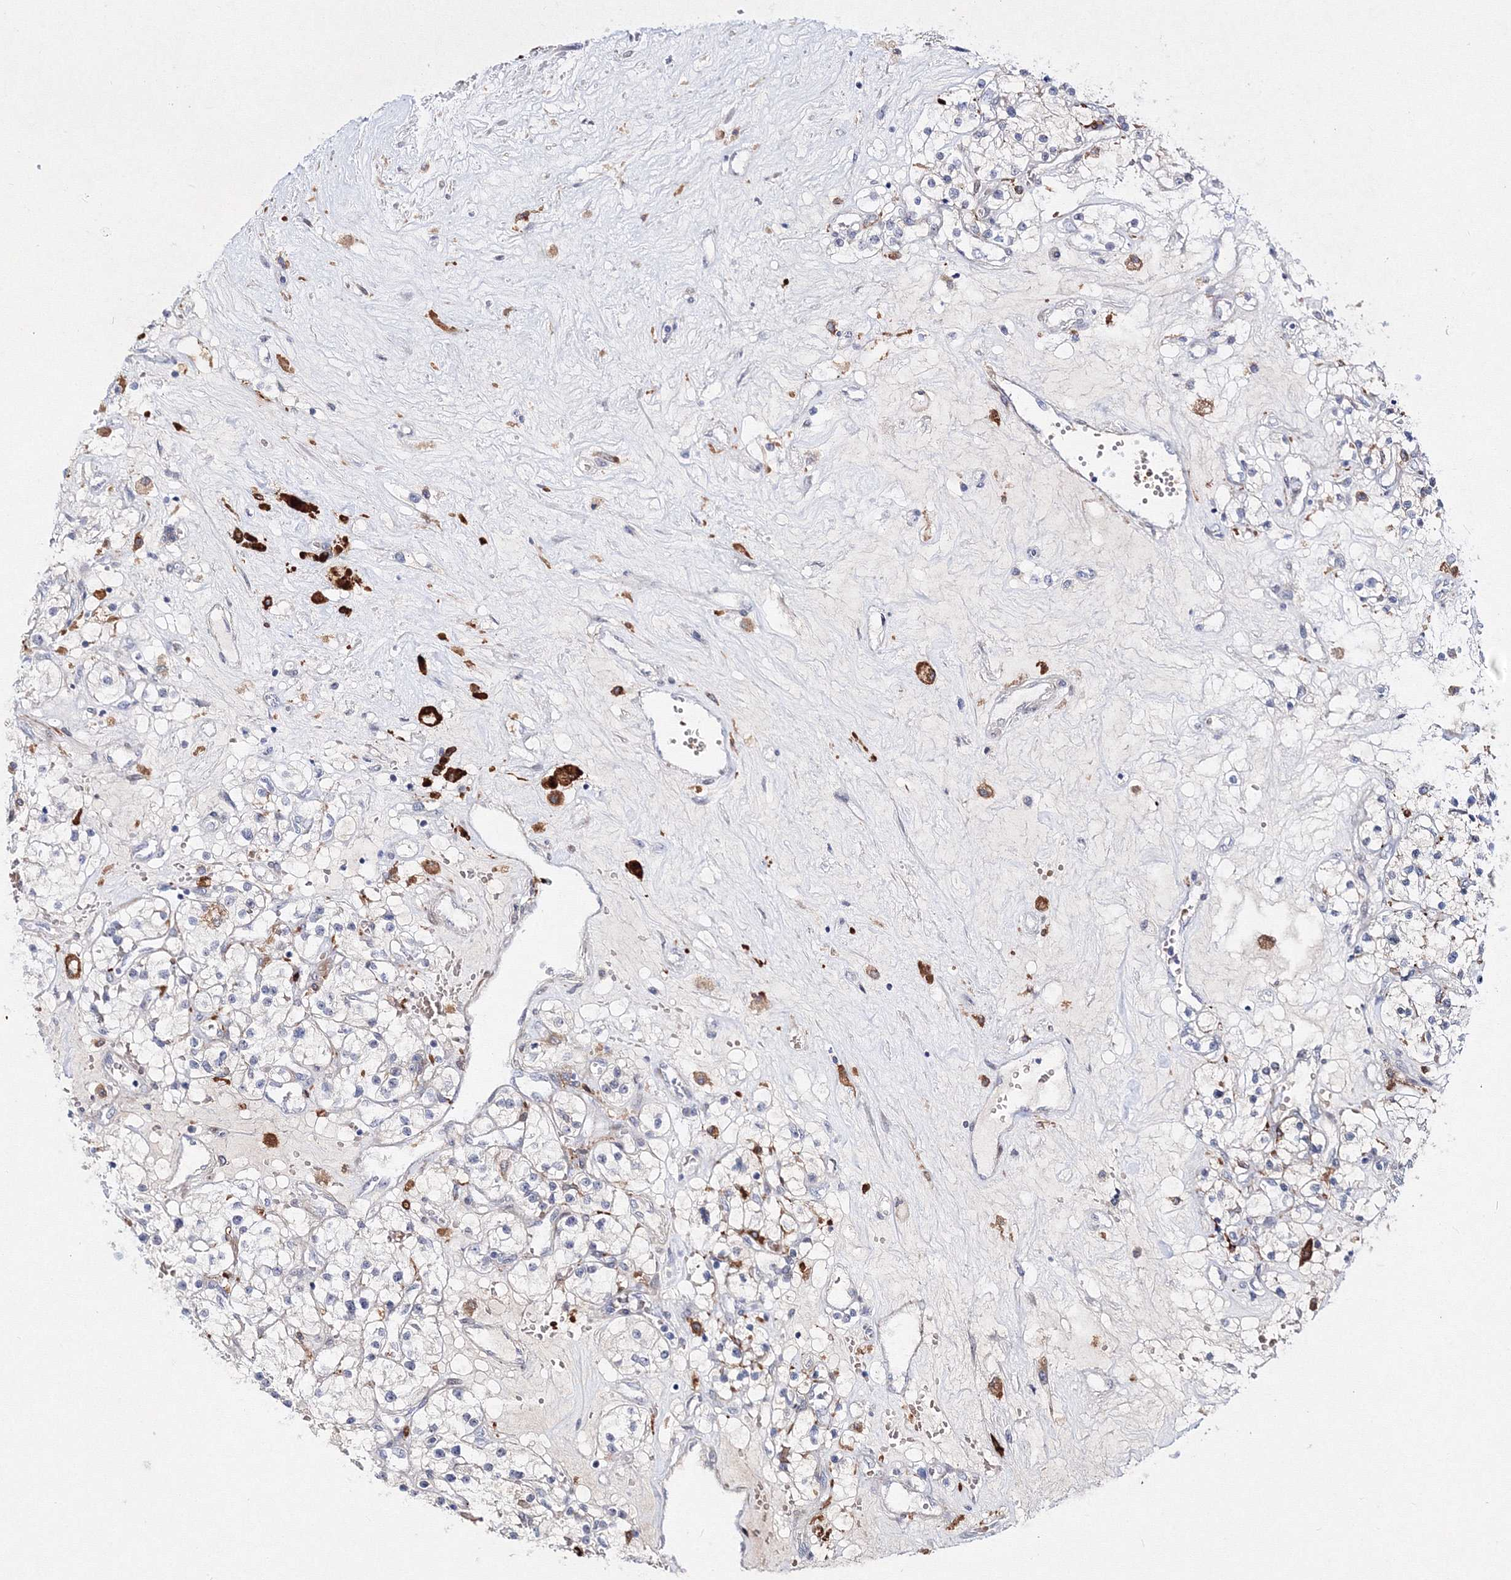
{"staining": {"intensity": "negative", "quantity": "none", "location": "none"}, "tissue": "renal cancer", "cell_type": "Tumor cells", "image_type": "cancer", "snomed": [{"axis": "morphology", "description": "Normal tissue, NOS"}, {"axis": "morphology", "description": "Adenocarcinoma, NOS"}, {"axis": "topography", "description": "Kidney"}], "caption": "This is an immunohistochemistry histopathology image of human adenocarcinoma (renal). There is no positivity in tumor cells.", "gene": "C11orf52", "patient": {"sex": "male", "age": 68}}